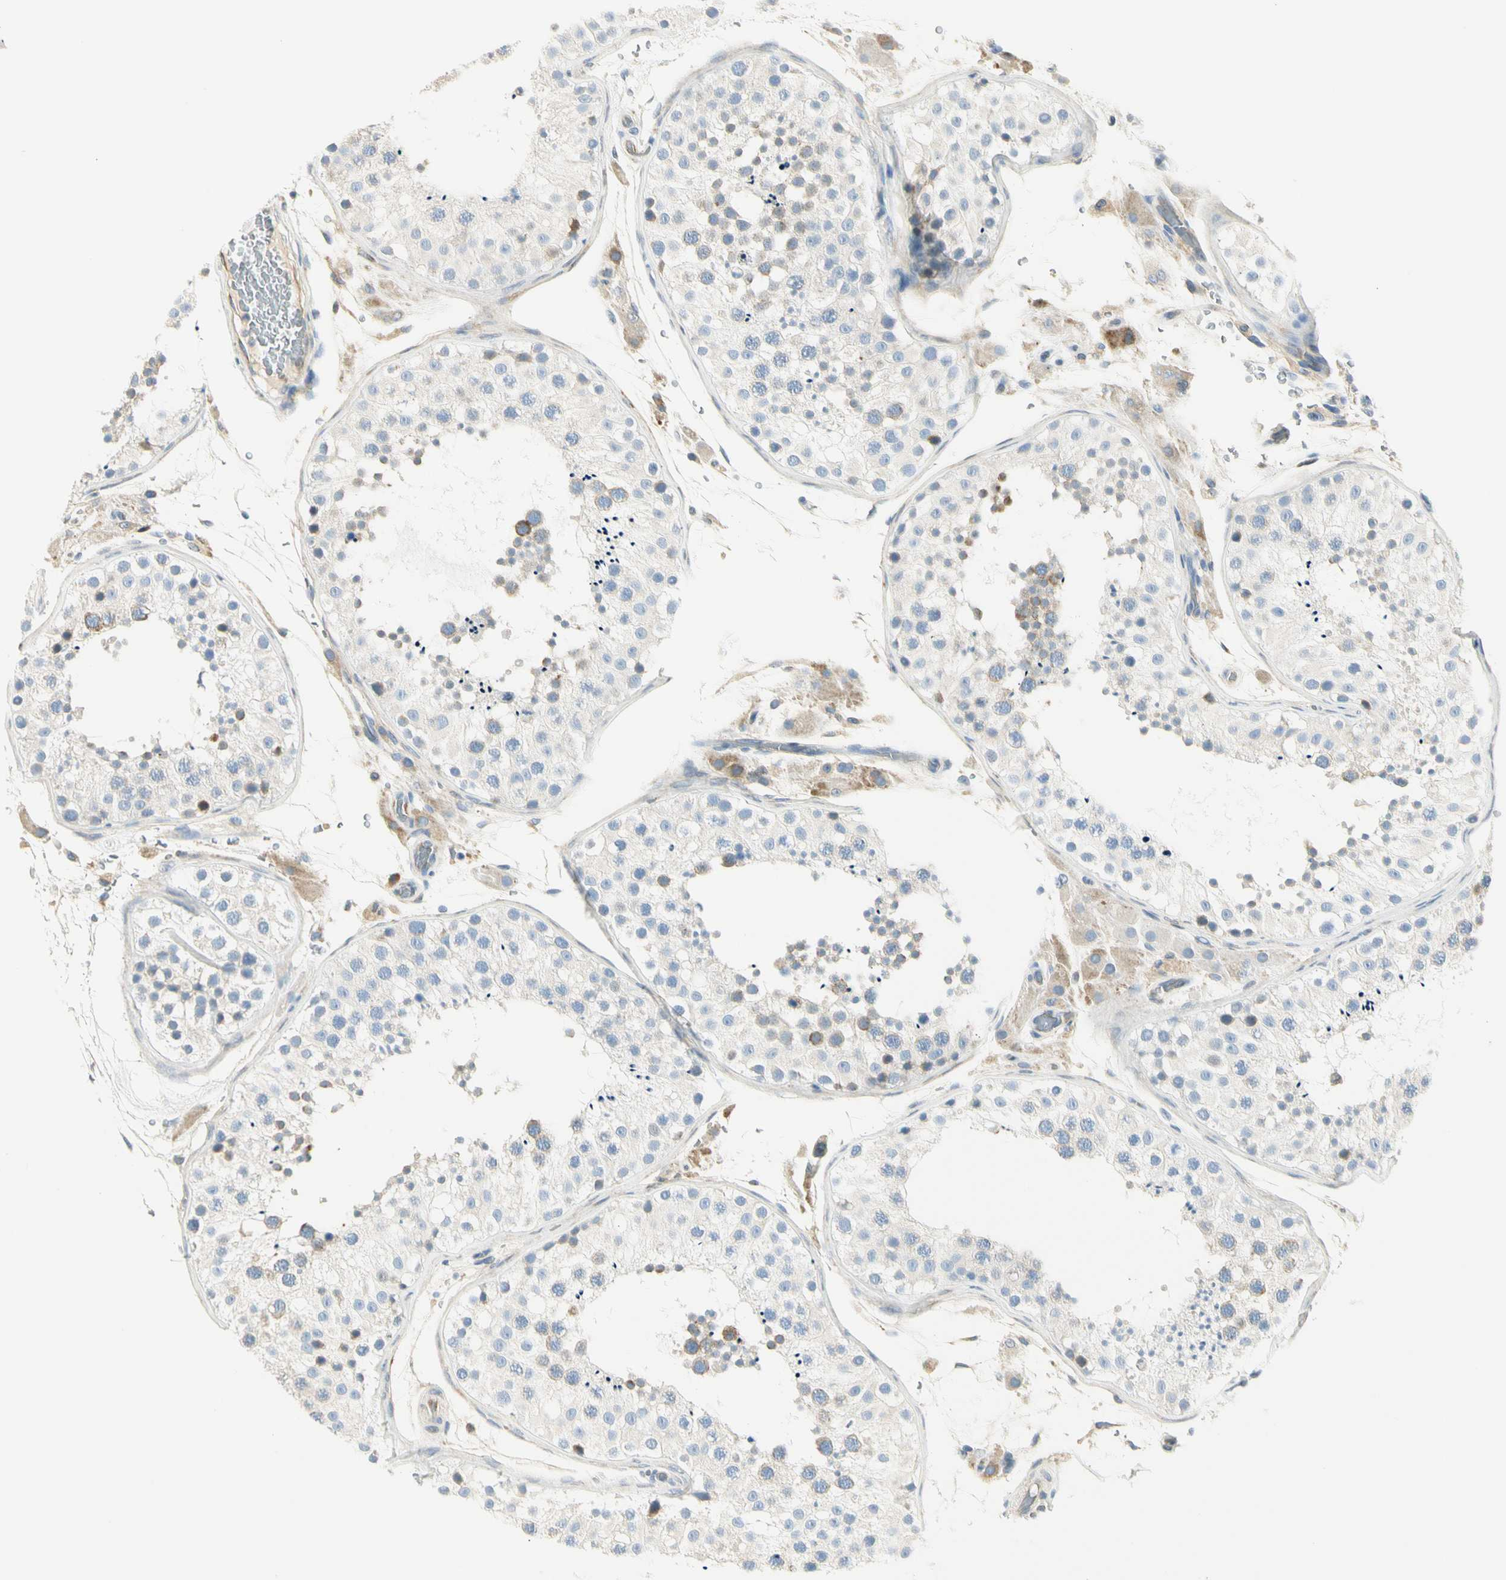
{"staining": {"intensity": "negative", "quantity": "none", "location": "none"}, "tissue": "testis", "cell_type": "Cells in seminiferous ducts", "image_type": "normal", "snomed": [{"axis": "morphology", "description": "Normal tissue, NOS"}, {"axis": "topography", "description": "Testis"}, {"axis": "topography", "description": "Epididymis"}], "caption": "Immunohistochemical staining of unremarkable human testis displays no significant expression in cells in seminiferous ducts.", "gene": "TNFSF11", "patient": {"sex": "male", "age": 26}}